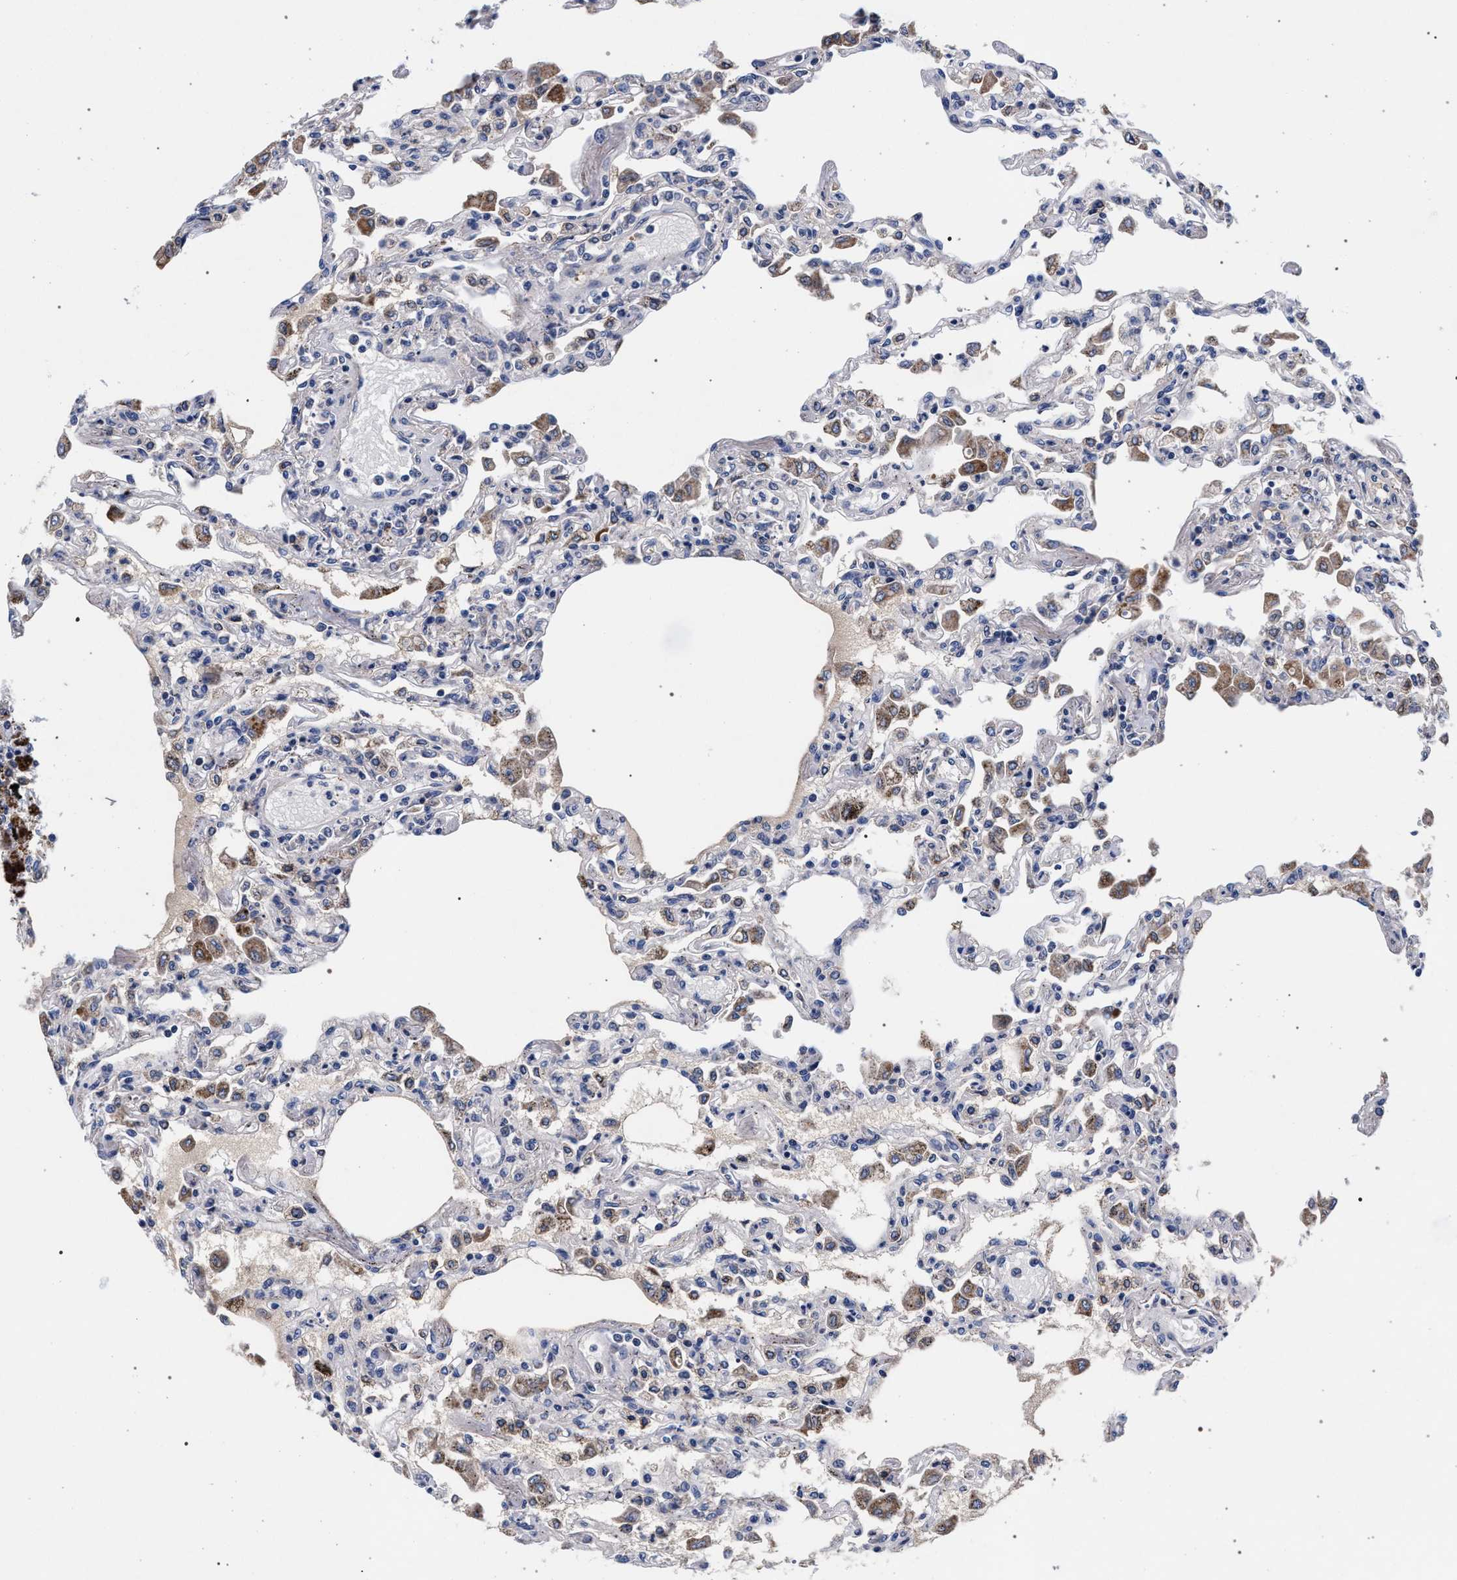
{"staining": {"intensity": "negative", "quantity": "none", "location": "none"}, "tissue": "lung", "cell_type": "Alveolar cells", "image_type": "normal", "snomed": [{"axis": "morphology", "description": "Normal tissue, NOS"}, {"axis": "topography", "description": "Bronchus"}, {"axis": "topography", "description": "Lung"}], "caption": "Immunohistochemistry histopathology image of unremarkable lung stained for a protein (brown), which reveals no positivity in alveolar cells.", "gene": "ACOX1", "patient": {"sex": "female", "age": 49}}